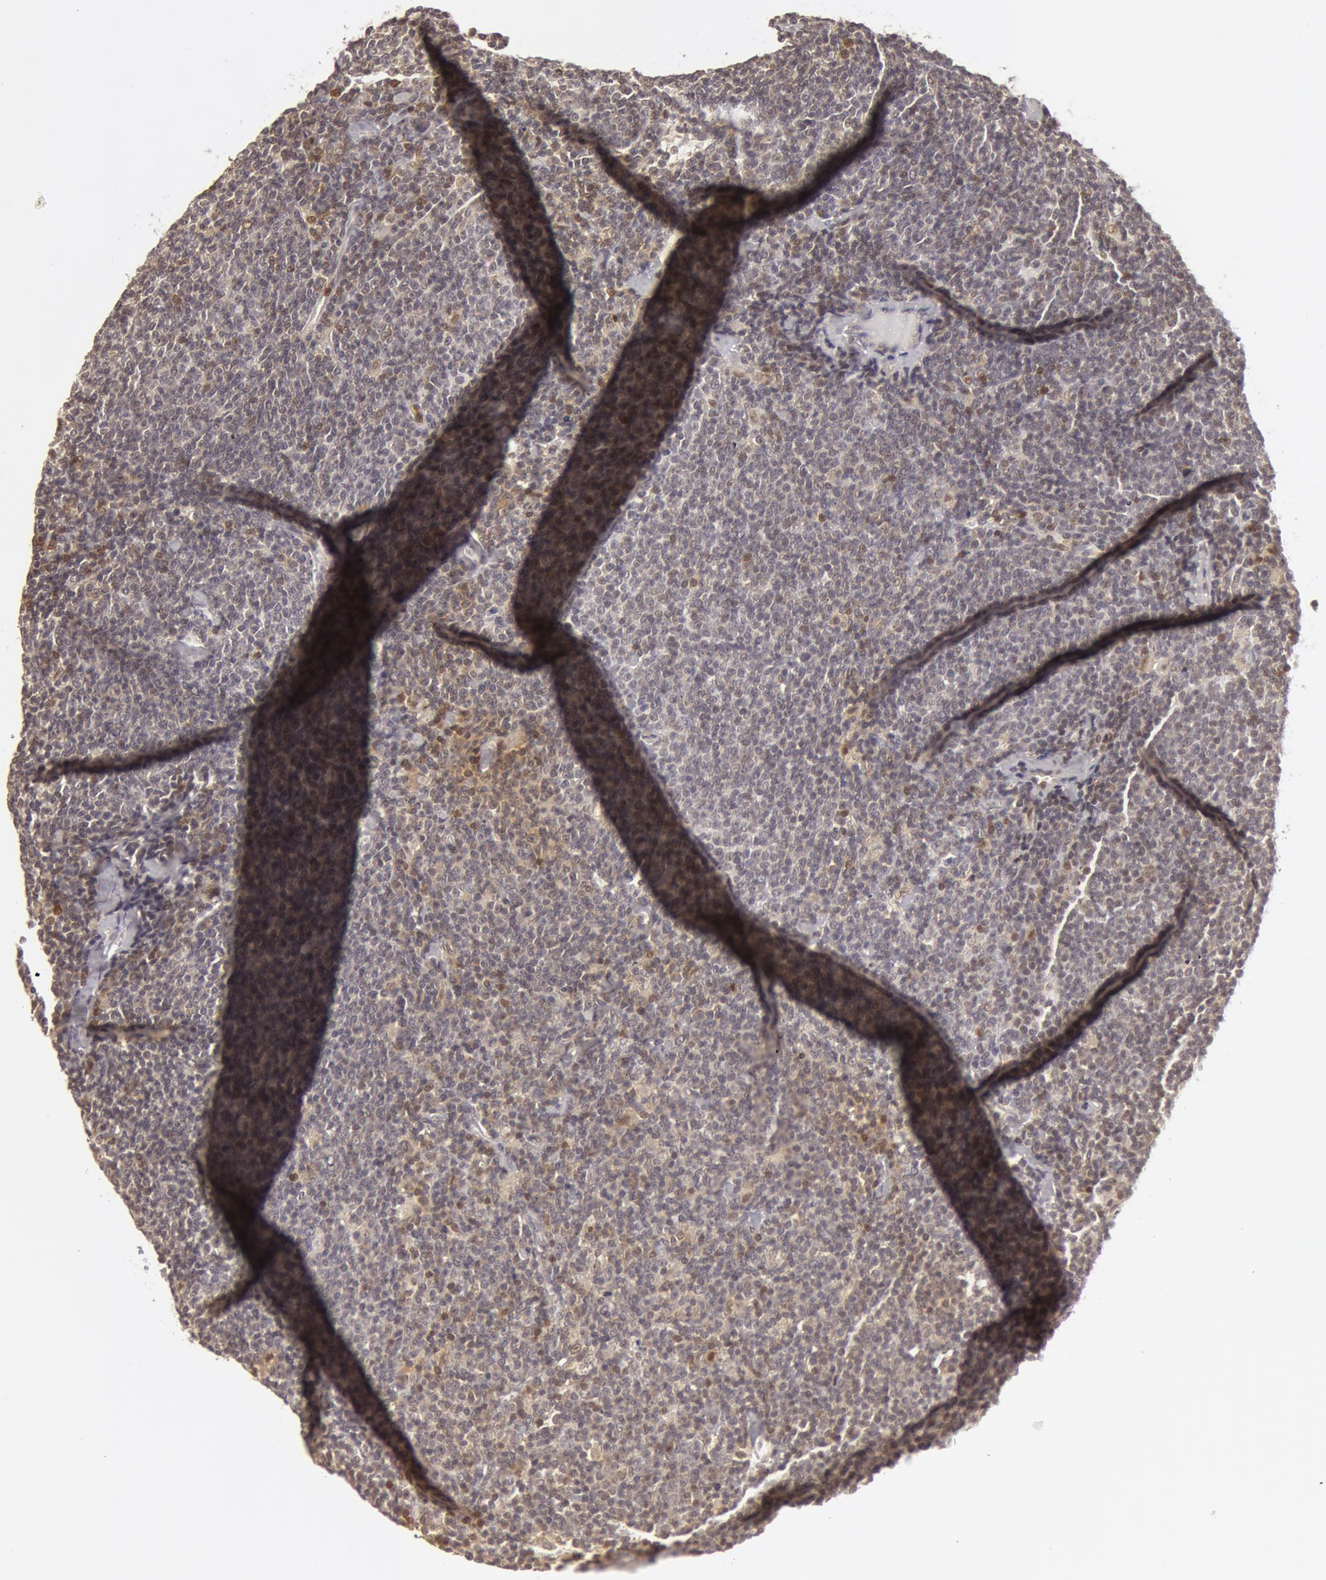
{"staining": {"intensity": "negative", "quantity": "none", "location": "none"}, "tissue": "lymphoma", "cell_type": "Tumor cells", "image_type": "cancer", "snomed": [{"axis": "morphology", "description": "Malignant lymphoma, non-Hodgkin's type, Low grade"}, {"axis": "topography", "description": "Lymph node"}], "caption": "Photomicrograph shows no protein expression in tumor cells of malignant lymphoma, non-Hodgkin's type (low-grade) tissue. Brightfield microscopy of immunohistochemistry (IHC) stained with DAB (3,3'-diaminobenzidine) (brown) and hematoxylin (blue), captured at high magnification.", "gene": "OASL", "patient": {"sex": "male", "age": 65}}